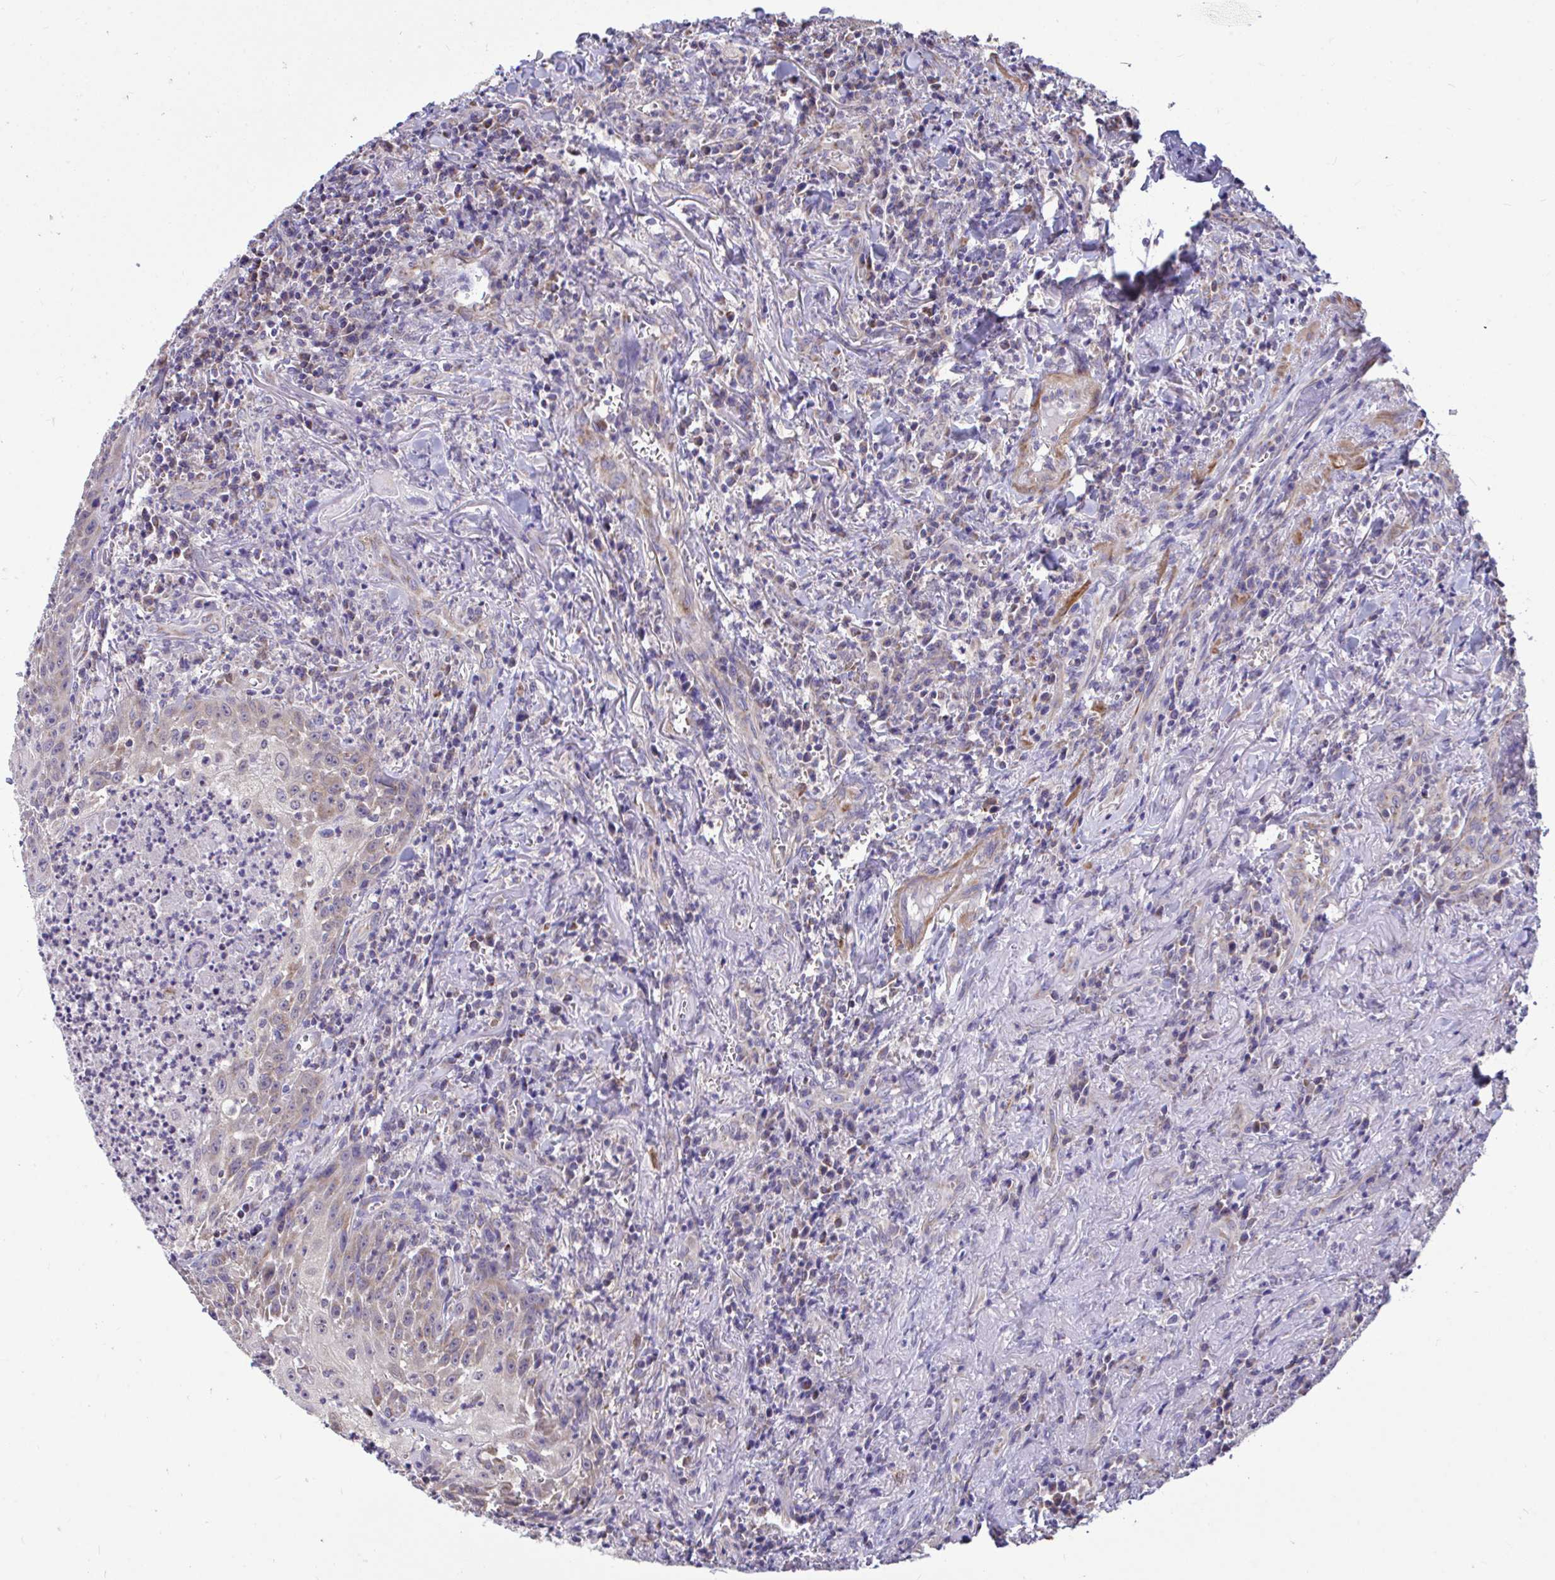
{"staining": {"intensity": "weak", "quantity": "<25%", "location": "cytoplasmic/membranous"}, "tissue": "head and neck cancer", "cell_type": "Tumor cells", "image_type": "cancer", "snomed": [{"axis": "morphology", "description": "Normal tissue, NOS"}, {"axis": "morphology", "description": "Squamous cell carcinoma, NOS"}, {"axis": "topography", "description": "Oral tissue"}, {"axis": "topography", "description": "Head-Neck"}], "caption": "This is a image of immunohistochemistry staining of head and neck cancer, which shows no positivity in tumor cells.", "gene": "SARS2", "patient": {"sex": "female", "age": 70}}